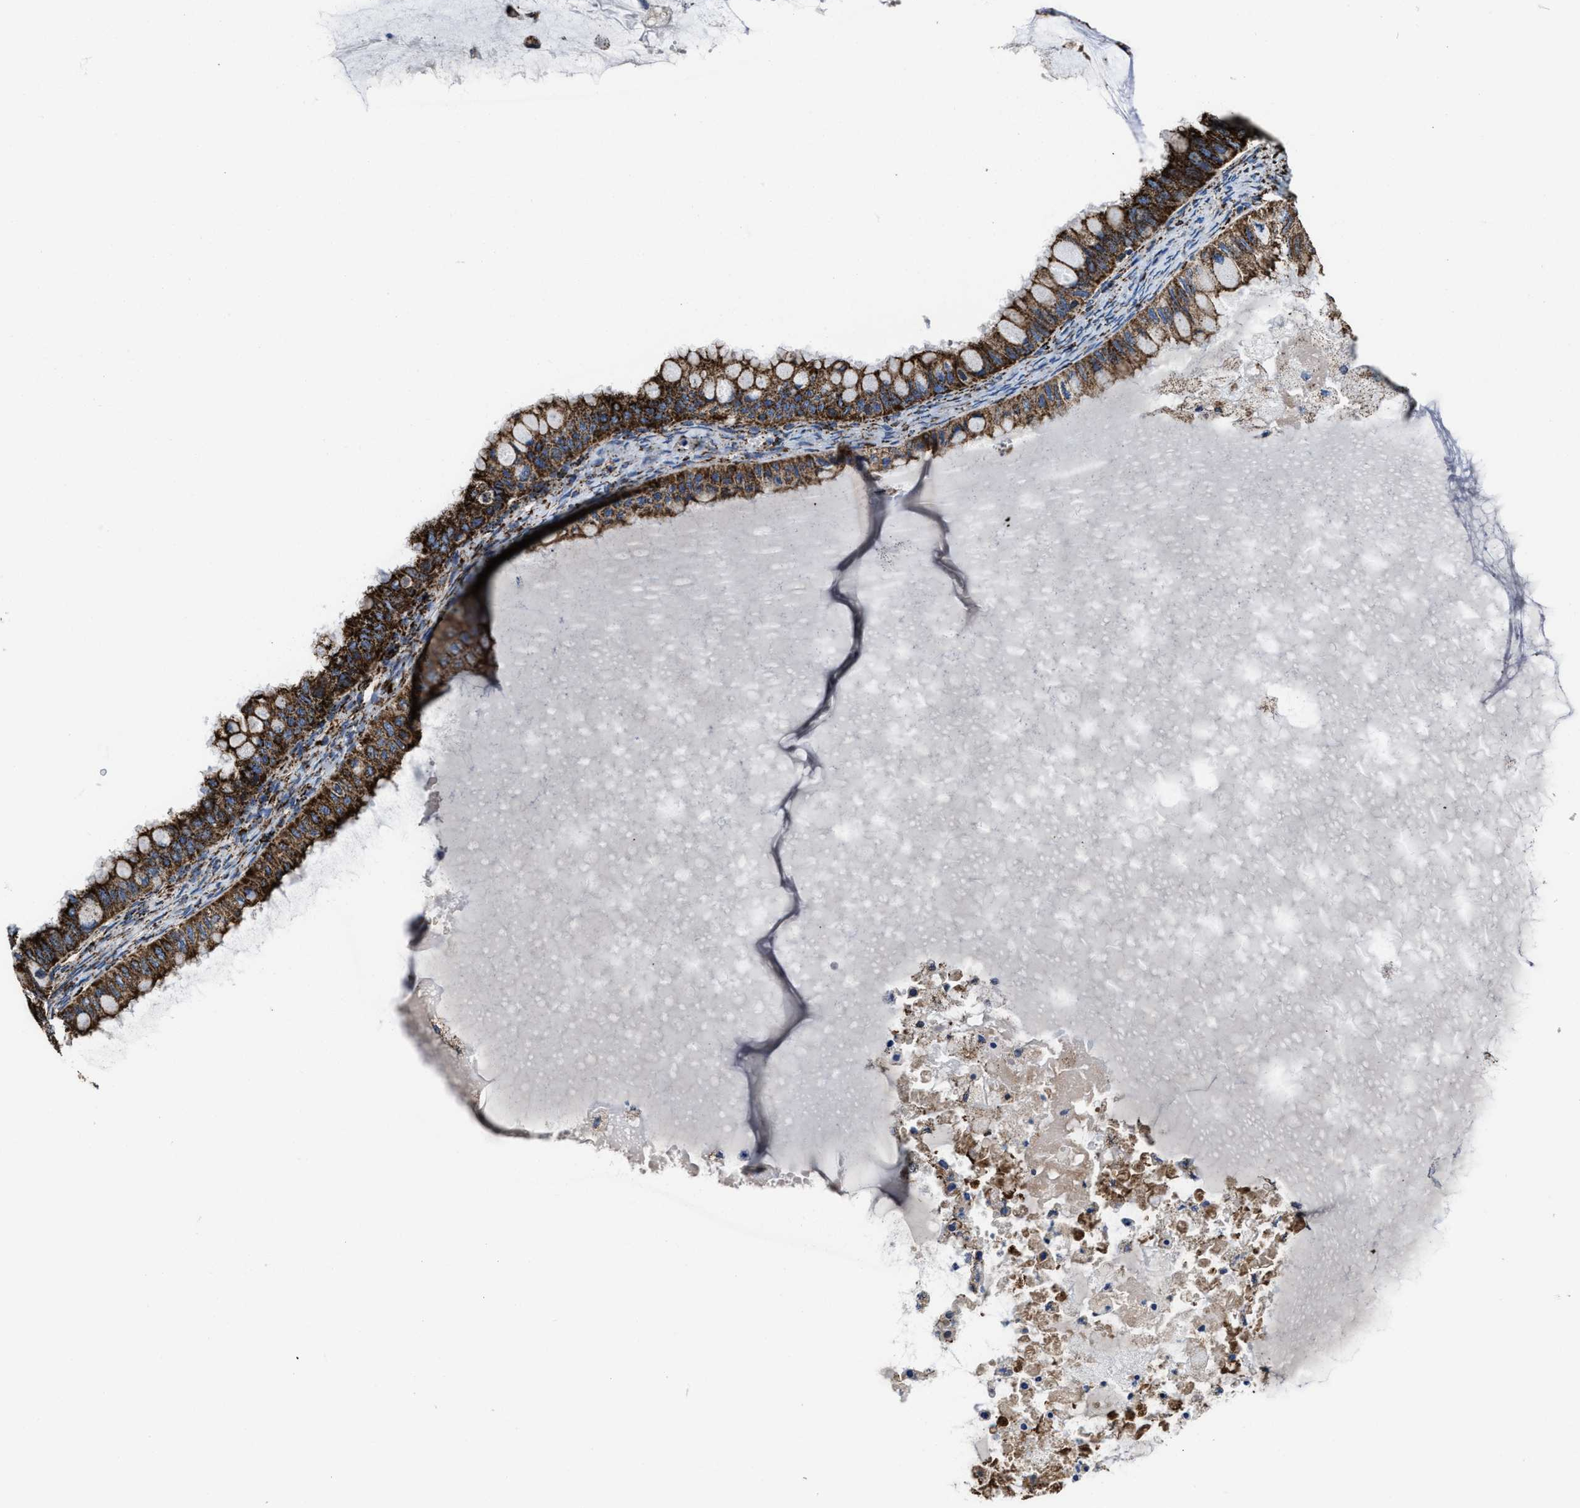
{"staining": {"intensity": "strong", "quantity": ">75%", "location": "cytoplasmic/membranous"}, "tissue": "ovarian cancer", "cell_type": "Tumor cells", "image_type": "cancer", "snomed": [{"axis": "morphology", "description": "Cystadenocarcinoma, mucinous, NOS"}, {"axis": "topography", "description": "Ovary"}], "caption": "Tumor cells demonstrate strong cytoplasmic/membranous positivity in approximately >75% of cells in ovarian cancer.", "gene": "ALDH1B1", "patient": {"sex": "female", "age": 80}}